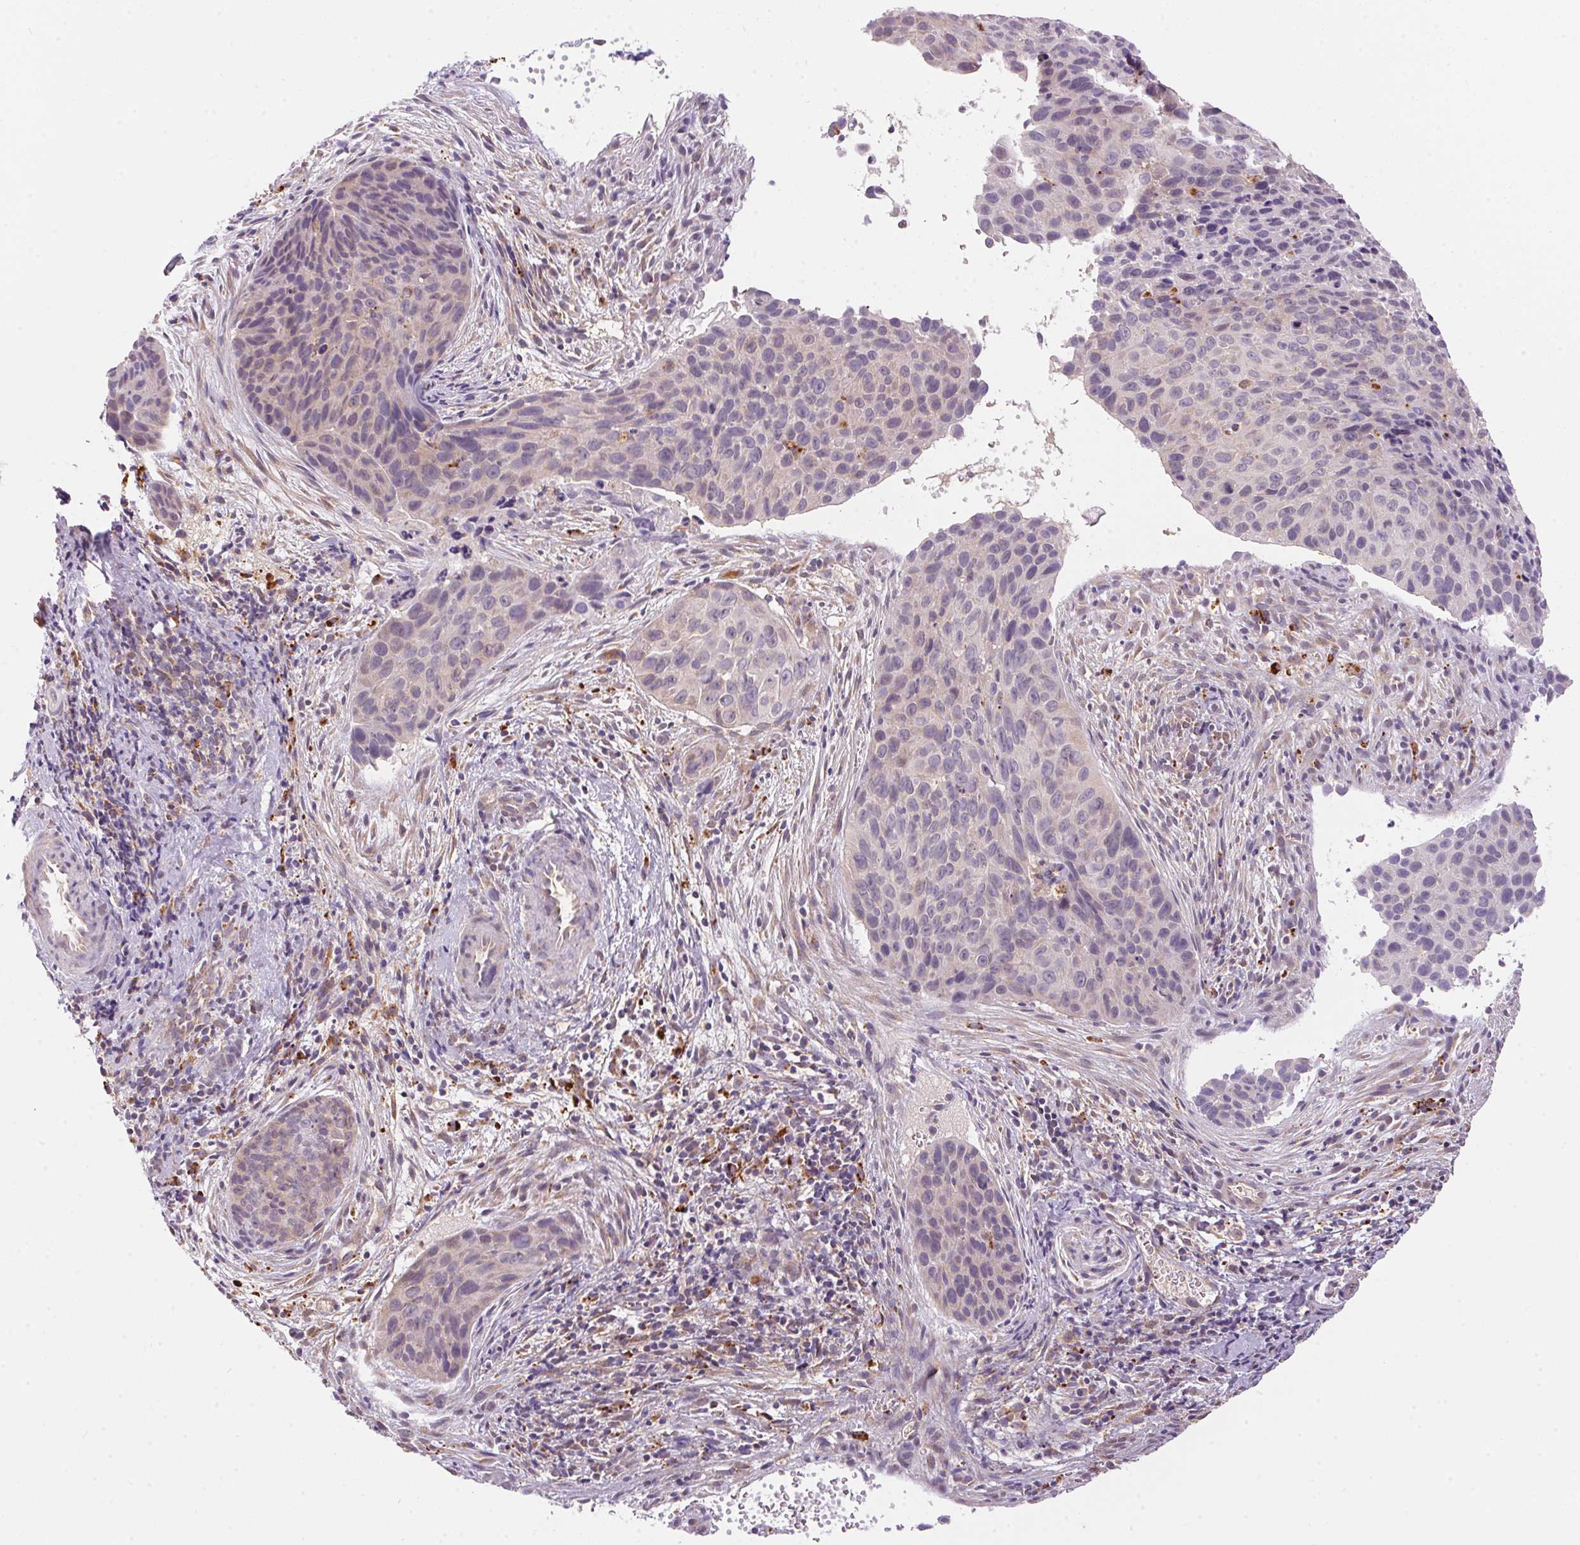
{"staining": {"intensity": "negative", "quantity": "none", "location": "none"}, "tissue": "cervical cancer", "cell_type": "Tumor cells", "image_type": "cancer", "snomed": [{"axis": "morphology", "description": "Squamous cell carcinoma, NOS"}, {"axis": "topography", "description": "Cervix"}], "caption": "Immunohistochemical staining of cervical squamous cell carcinoma displays no significant positivity in tumor cells.", "gene": "ADH5", "patient": {"sex": "female", "age": 35}}